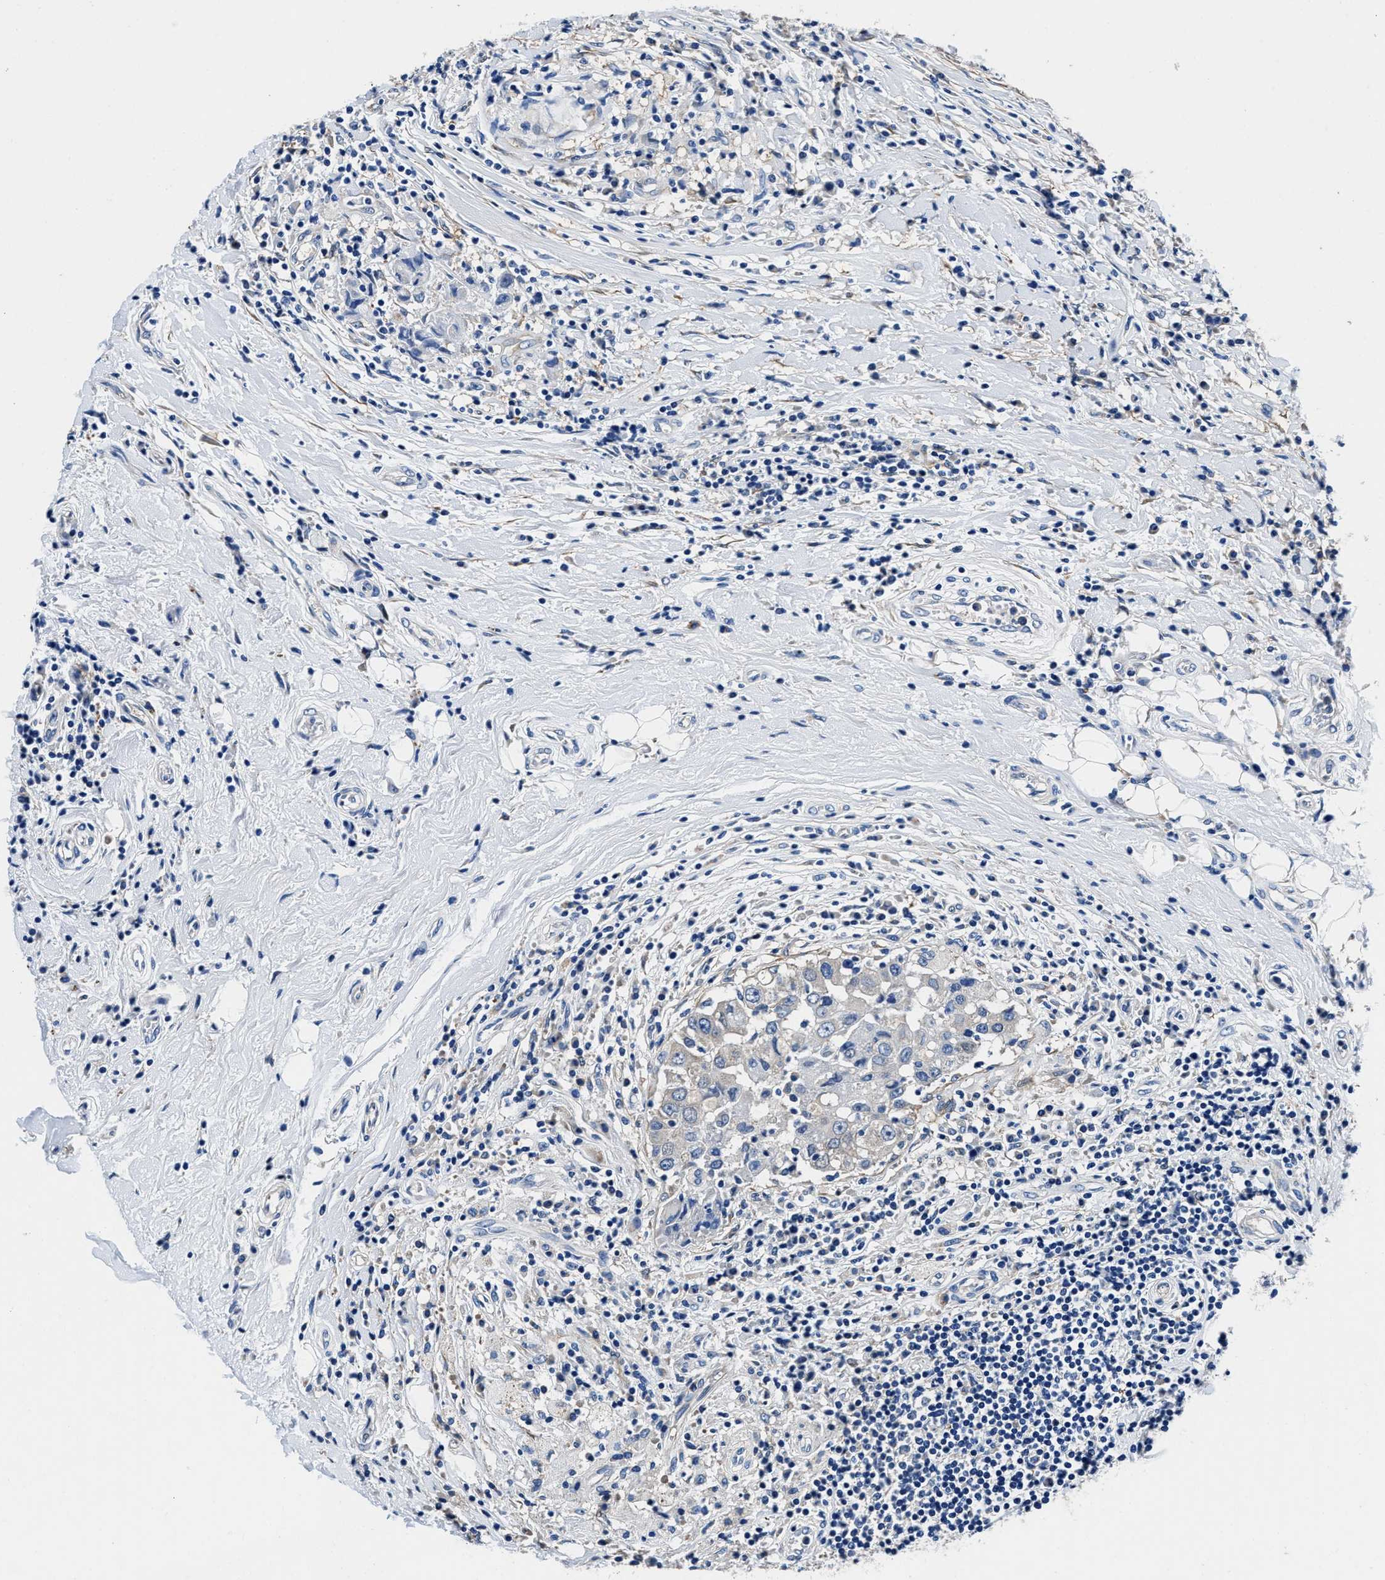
{"staining": {"intensity": "negative", "quantity": "none", "location": "none"}, "tissue": "breast cancer", "cell_type": "Tumor cells", "image_type": "cancer", "snomed": [{"axis": "morphology", "description": "Duct carcinoma"}, {"axis": "topography", "description": "Breast"}], "caption": "An immunohistochemistry photomicrograph of breast invasive ductal carcinoma is shown. There is no staining in tumor cells of breast invasive ductal carcinoma.", "gene": "NEU1", "patient": {"sex": "female", "age": 27}}